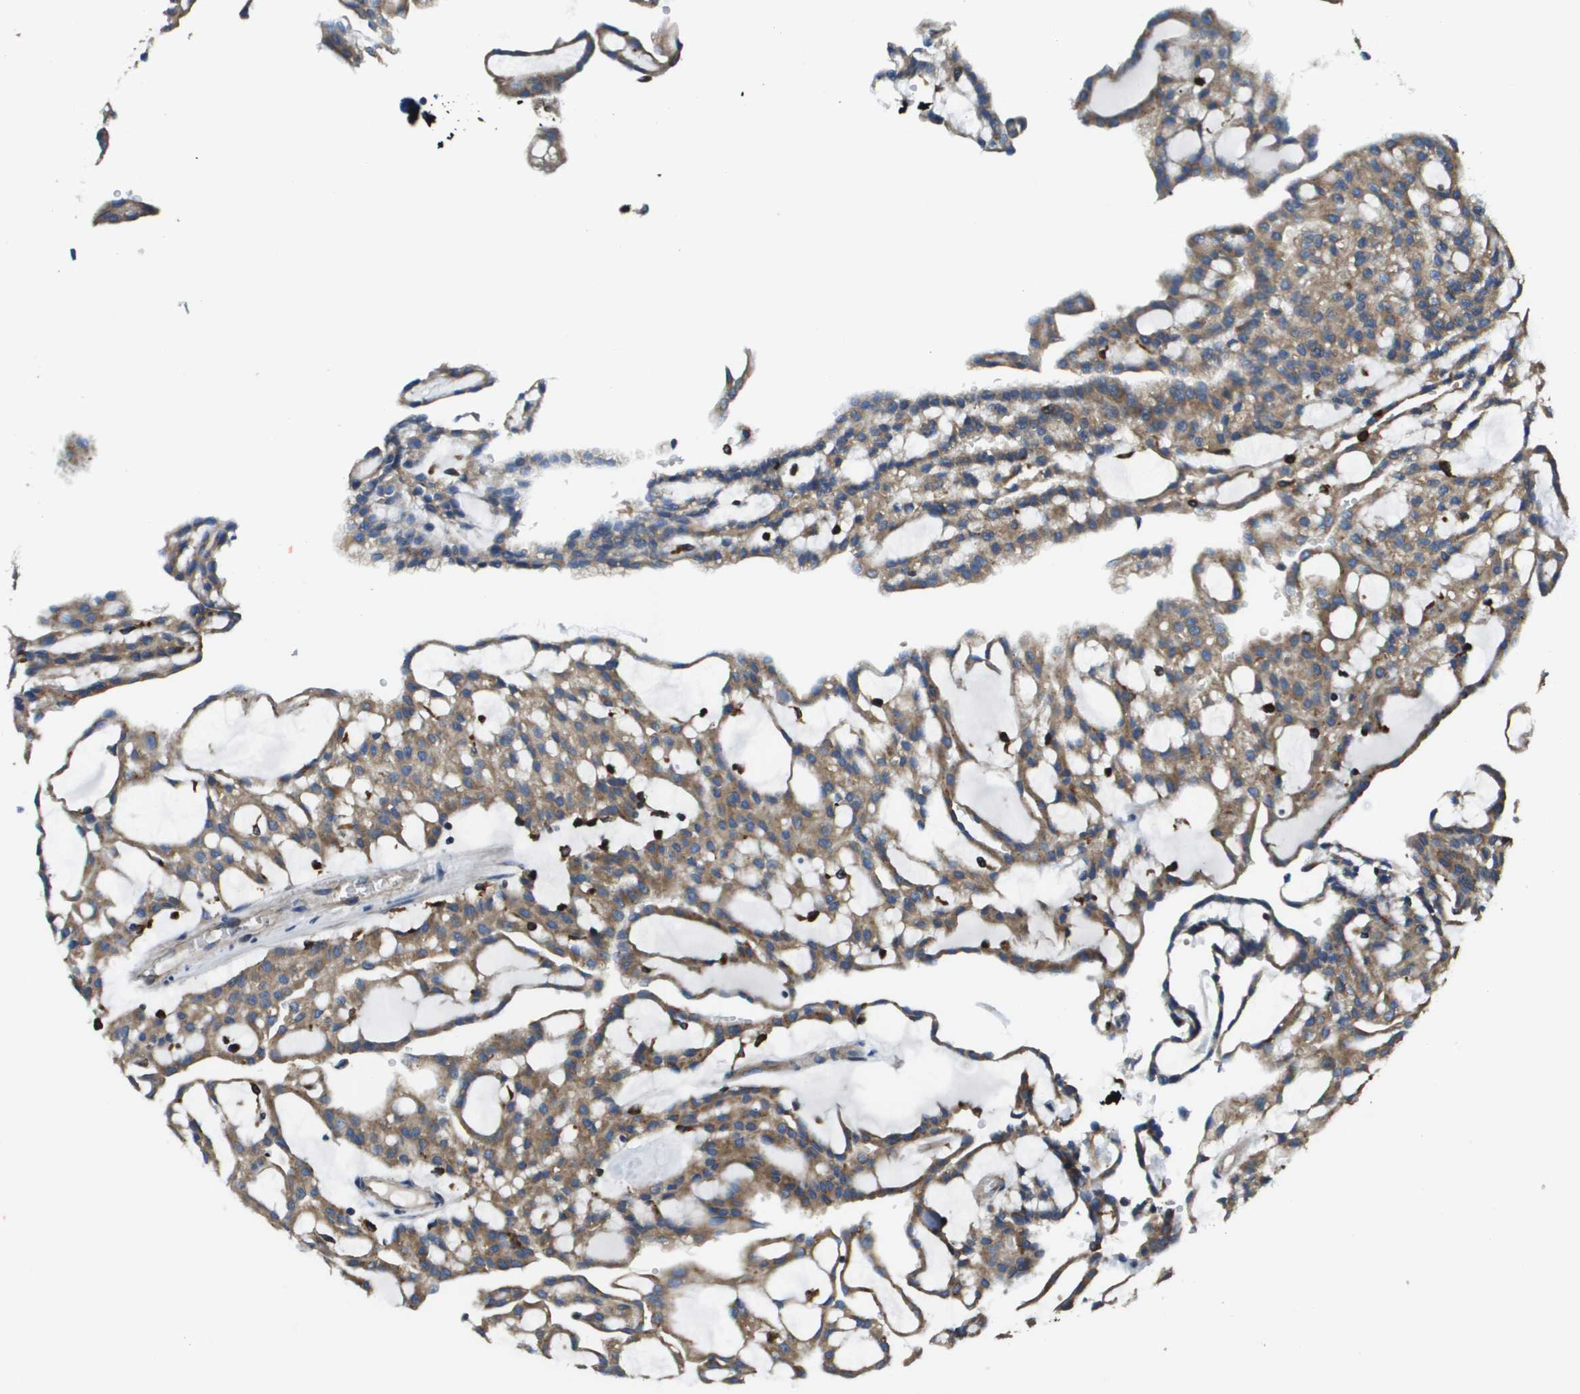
{"staining": {"intensity": "moderate", "quantity": ">75%", "location": "cytoplasmic/membranous"}, "tissue": "renal cancer", "cell_type": "Tumor cells", "image_type": "cancer", "snomed": [{"axis": "morphology", "description": "Adenocarcinoma, NOS"}, {"axis": "topography", "description": "Kidney"}], "caption": "Brown immunohistochemical staining in renal cancer exhibits moderate cytoplasmic/membranous positivity in approximately >75% of tumor cells.", "gene": "CNPY3", "patient": {"sex": "male", "age": 63}}